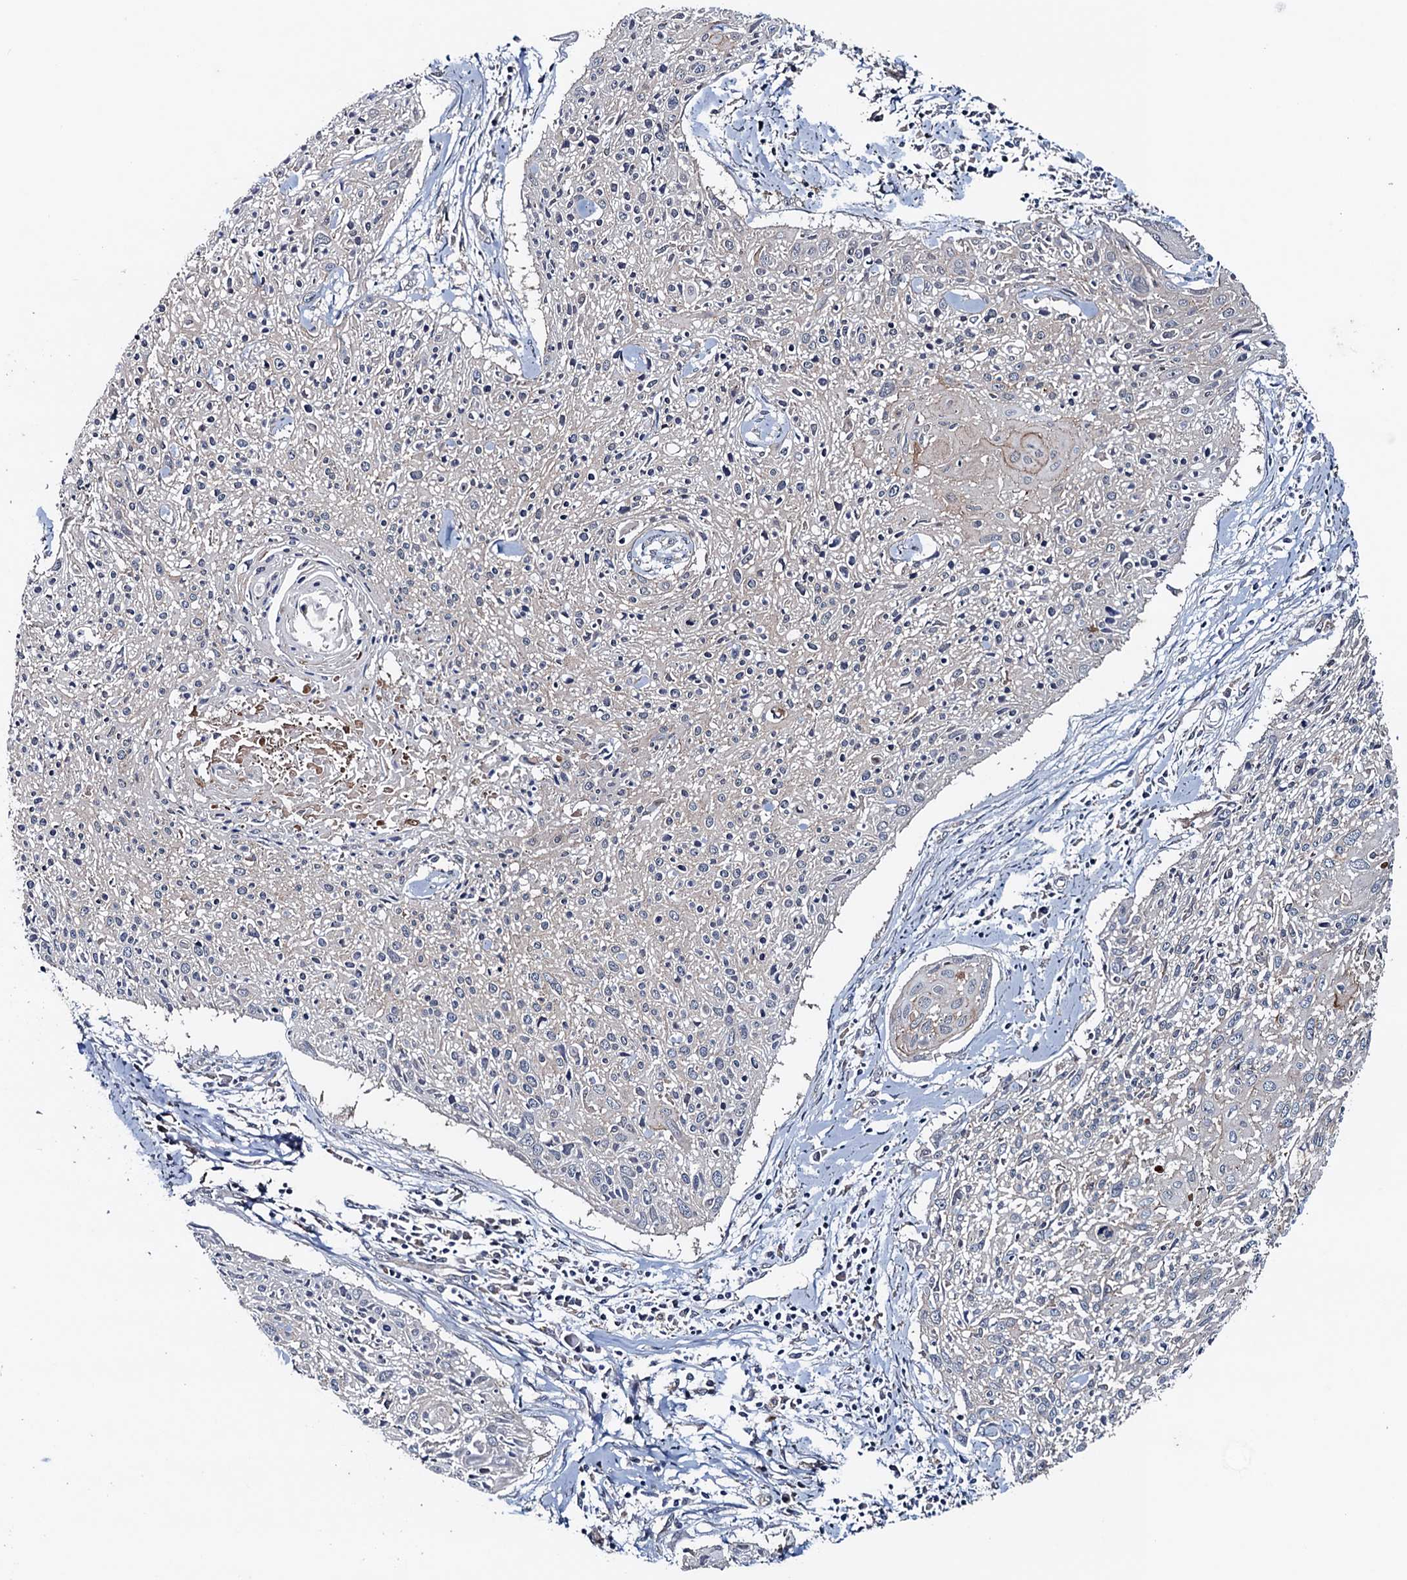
{"staining": {"intensity": "negative", "quantity": "none", "location": "none"}, "tissue": "cervical cancer", "cell_type": "Tumor cells", "image_type": "cancer", "snomed": [{"axis": "morphology", "description": "Squamous cell carcinoma, NOS"}, {"axis": "topography", "description": "Cervix"}], "caption": "The immunohistochemistry (IHC) micrograph has no significant staining in tumor cells of cervical cancer (squamous cell carcinoma) tissue.", "gene": "BLTP3B", "patient": {"sex": "female", "age": 51}}